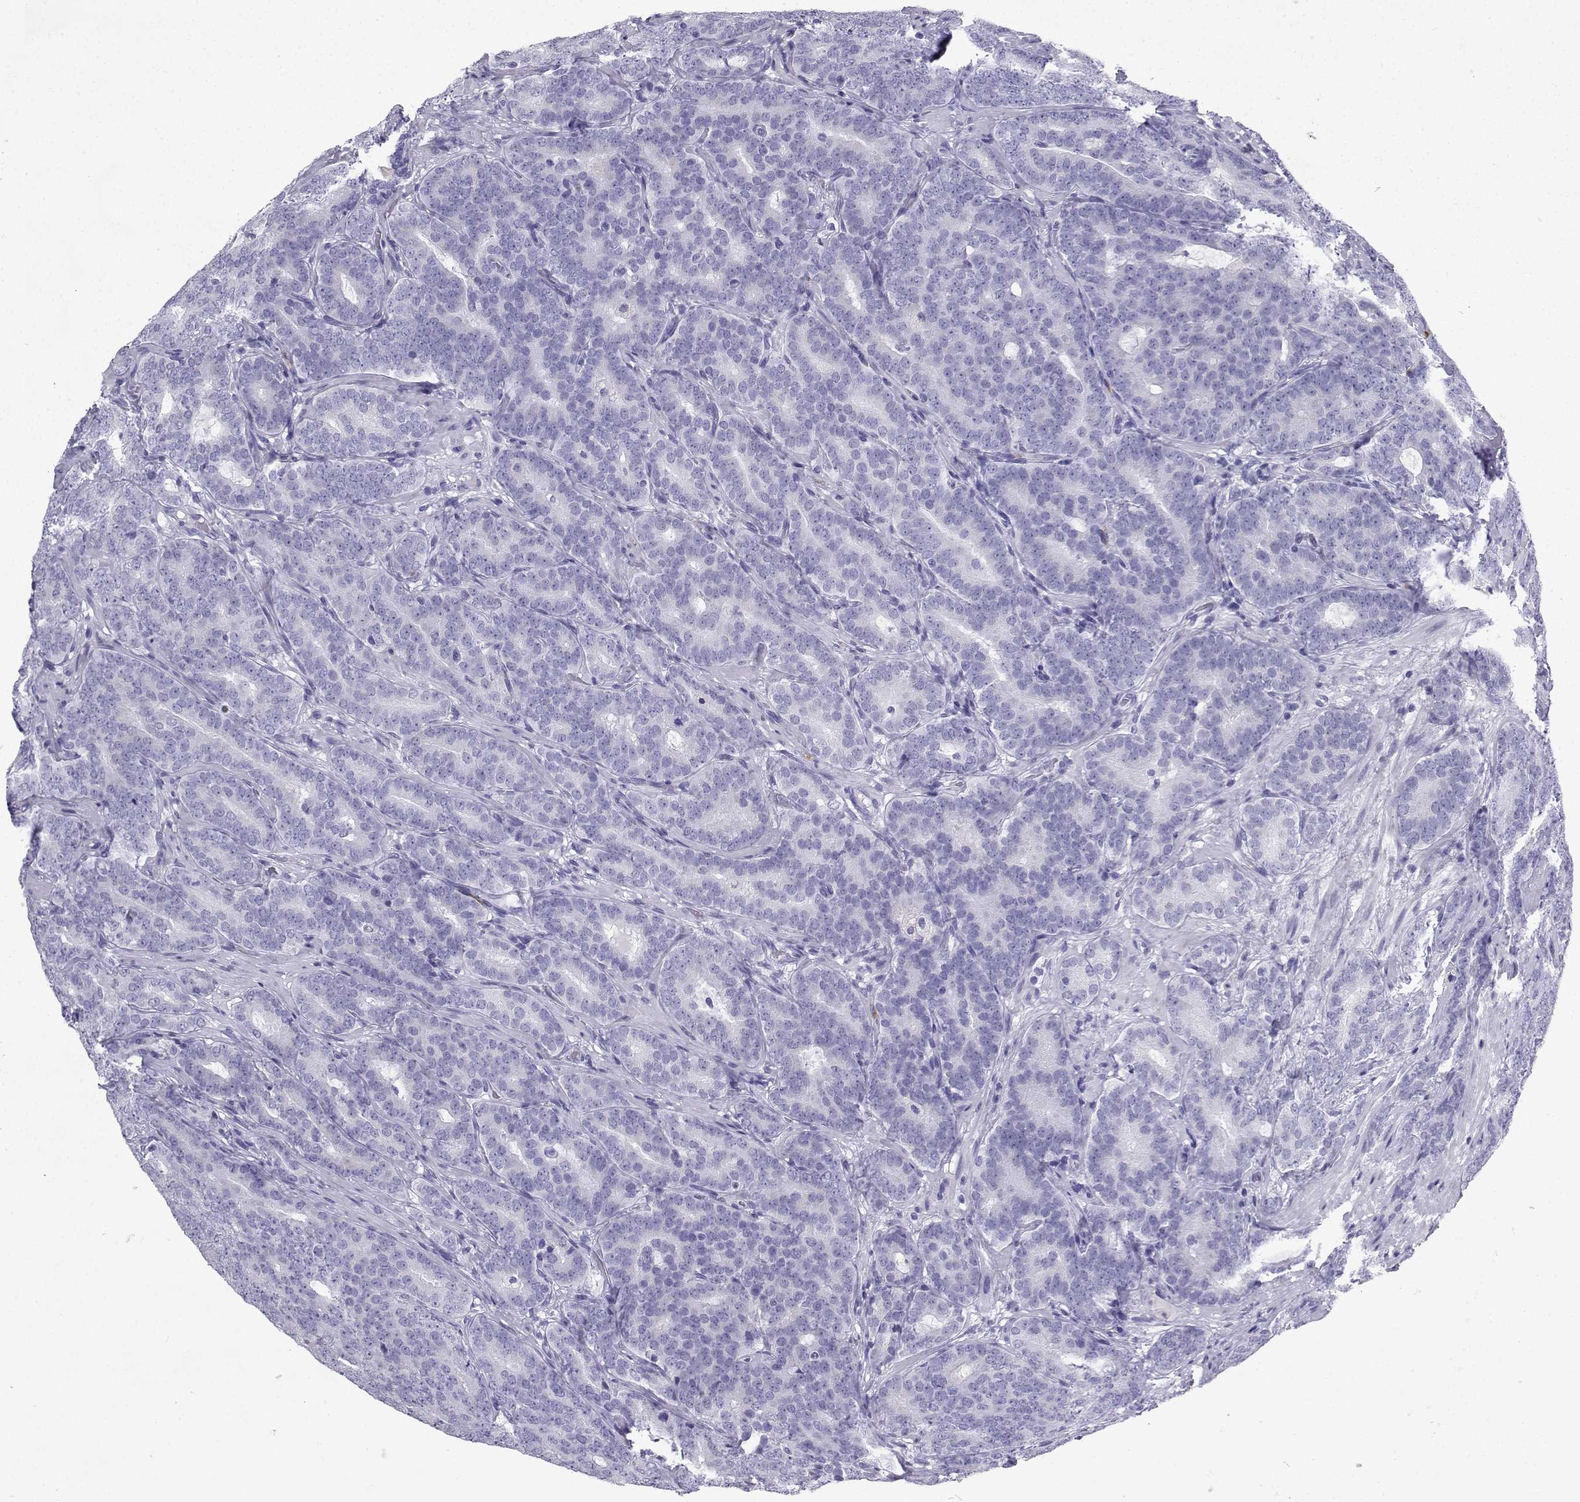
{"staining": {"intensity": "negative", "quantity": "none", "location": "none"}, "tissue": "prostate cancer", "cell_type": "Tumor cells", "image_type": "cancer", "snomed": [{"axis": "morphology", "description": "Adenocarcinoma, NOS"}, {"axis": "topography", "description": "Prostate"}], "caption": "The IHC micrograph has no significant positivity in tumor cells of adenocarcinoma (prostate) tissue.", "gene": "SLC18A2", "patient": {"sex": "male", "age": 71}}